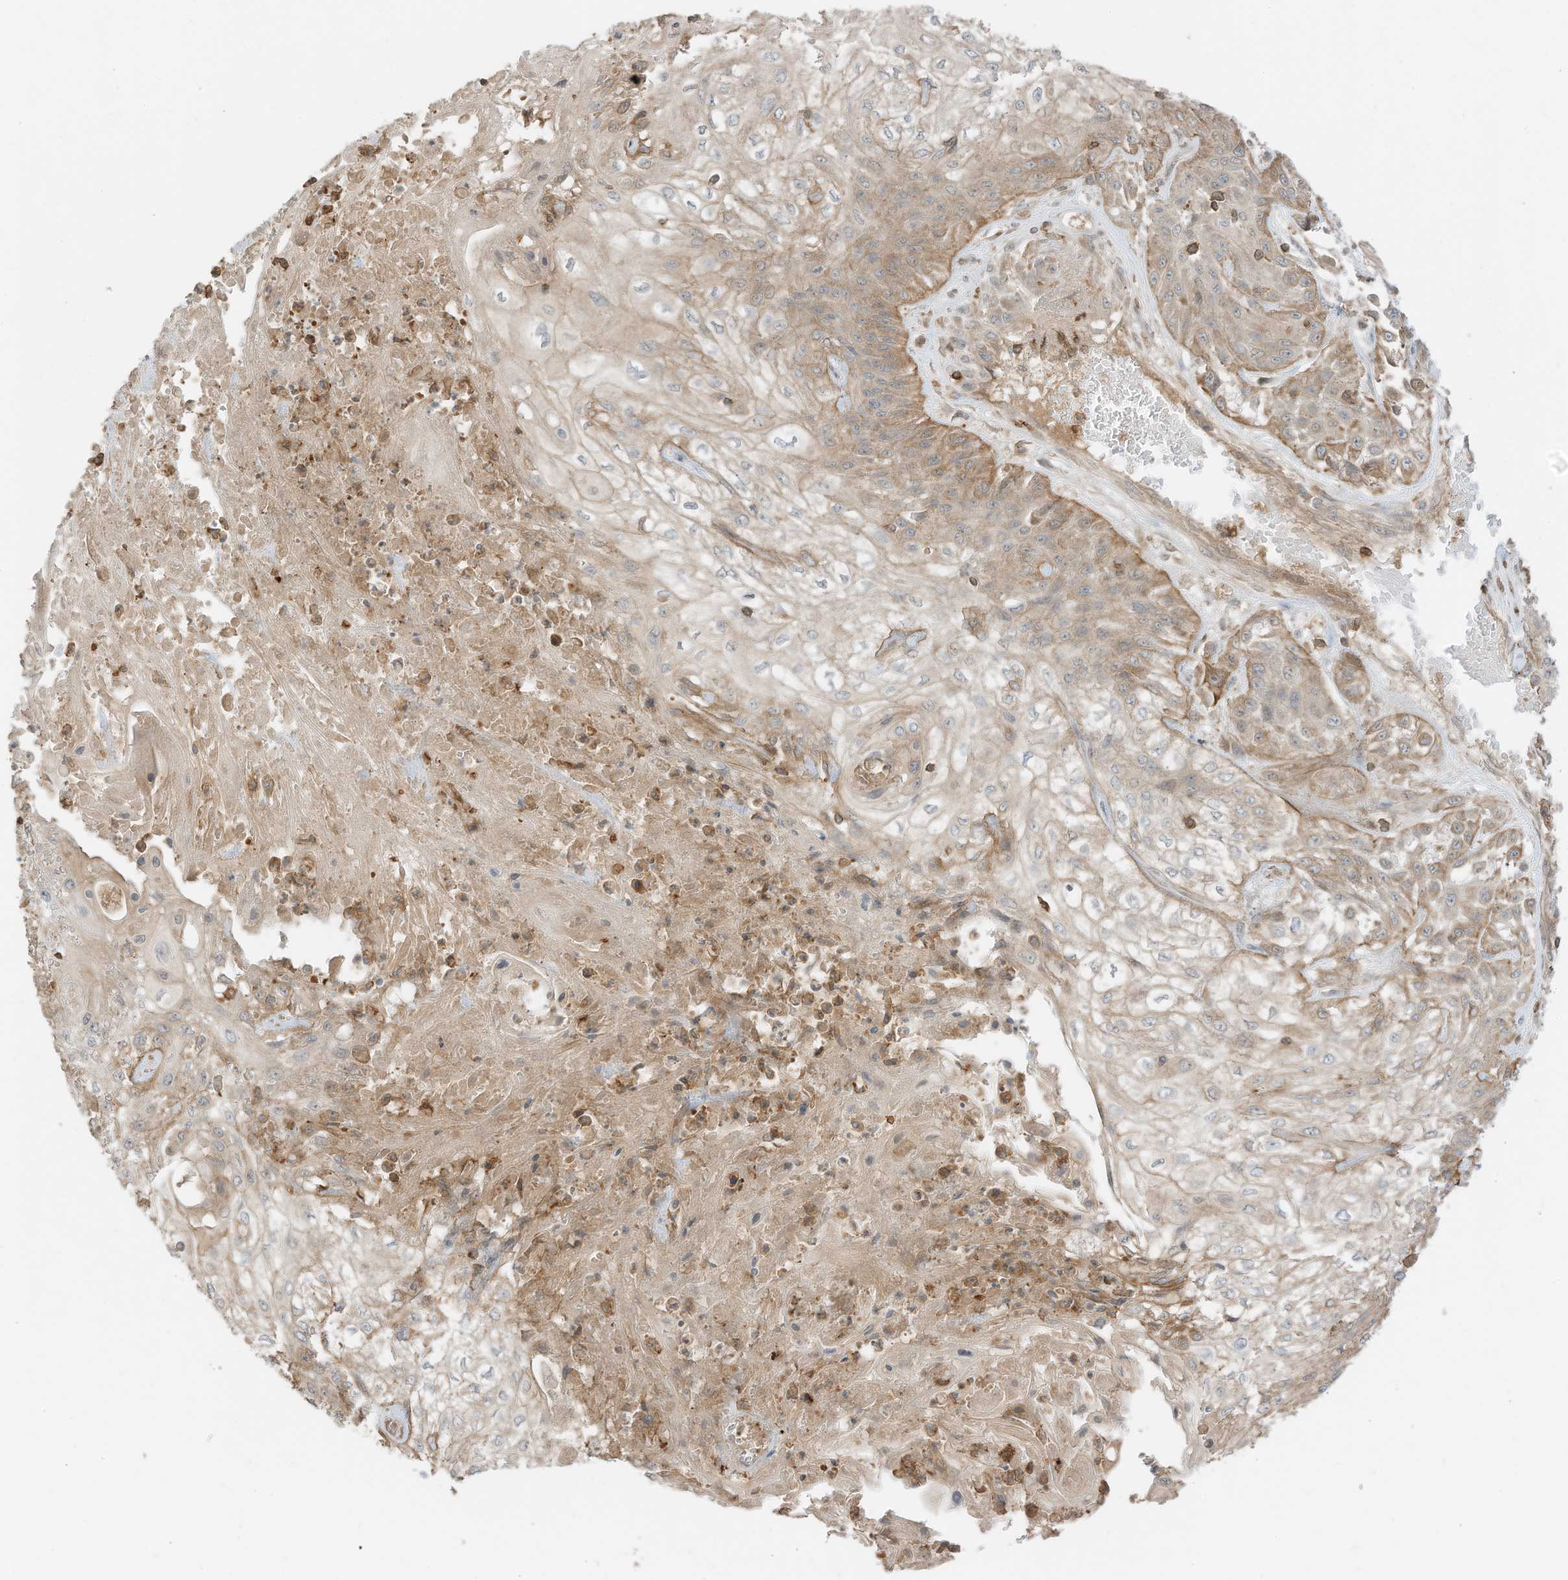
{"staining": {"intensity": "moderate", "quantity": "25%-75%", "location": "cytoplasmic/membranous"}, "tissue": "skin cancer", "cell_type": "Tumor cells", "image_type": "cancer", "snomed": [{"axis": "morphology", "description": "Squamous cell carcinoma, NOS"}, {"axis": "morphology", "description": "Squamous cell carcinoma, metastatic, NOS"}, {"axis": "topography", "description": "Skin"}, {"axis": "topography", "description": "Lymph node"}], "caption": "Brown immunohistochemical staining in human skin cancer reveals moderate cytoplasmic/membranous expression in about 25%-75% of tumor cells.", "gene": "SLC25A12", "patient": {"sex": "male", "age": 75}}